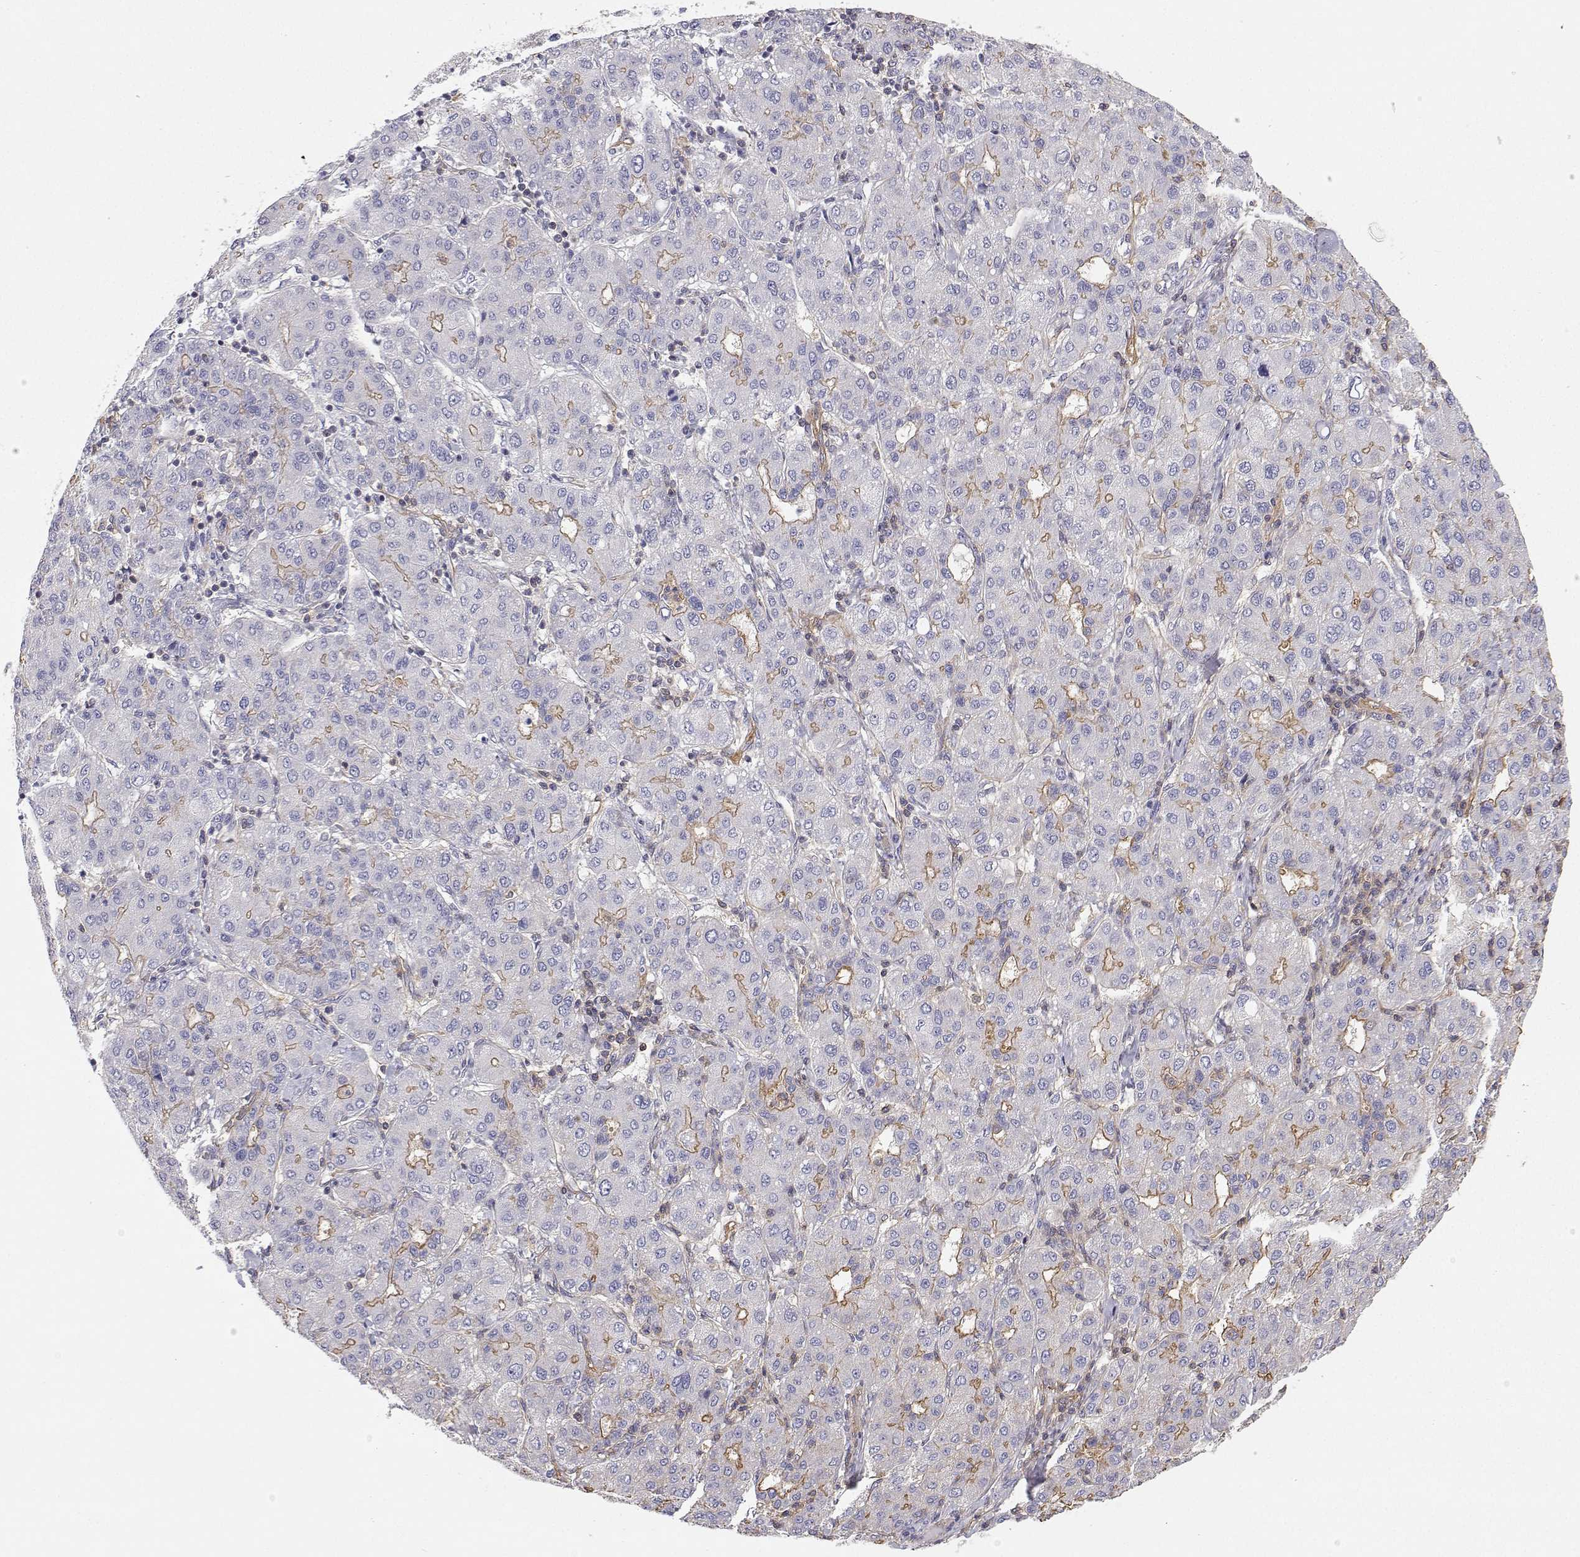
{"staining": {"intensity": "weak", "quantity": "<25%", "location": "cytoplasmic/membranous"}, "tissue": "liver cancer", "cell_type": "Tumor cells", "image_type": "cancer", "snomed": [{"axis": "morphology", "description": "Carcinoma, Hepatocellular, NOS"}, {"axis": "topography", "description": "Liver"}], "caption": "Liver cancer (hepatocellular carcinoma) stained for a protein using IHC shows no positivity tumor cells.", "gene": "MYH9", "patient": {"sex": "male", "age": 65}}